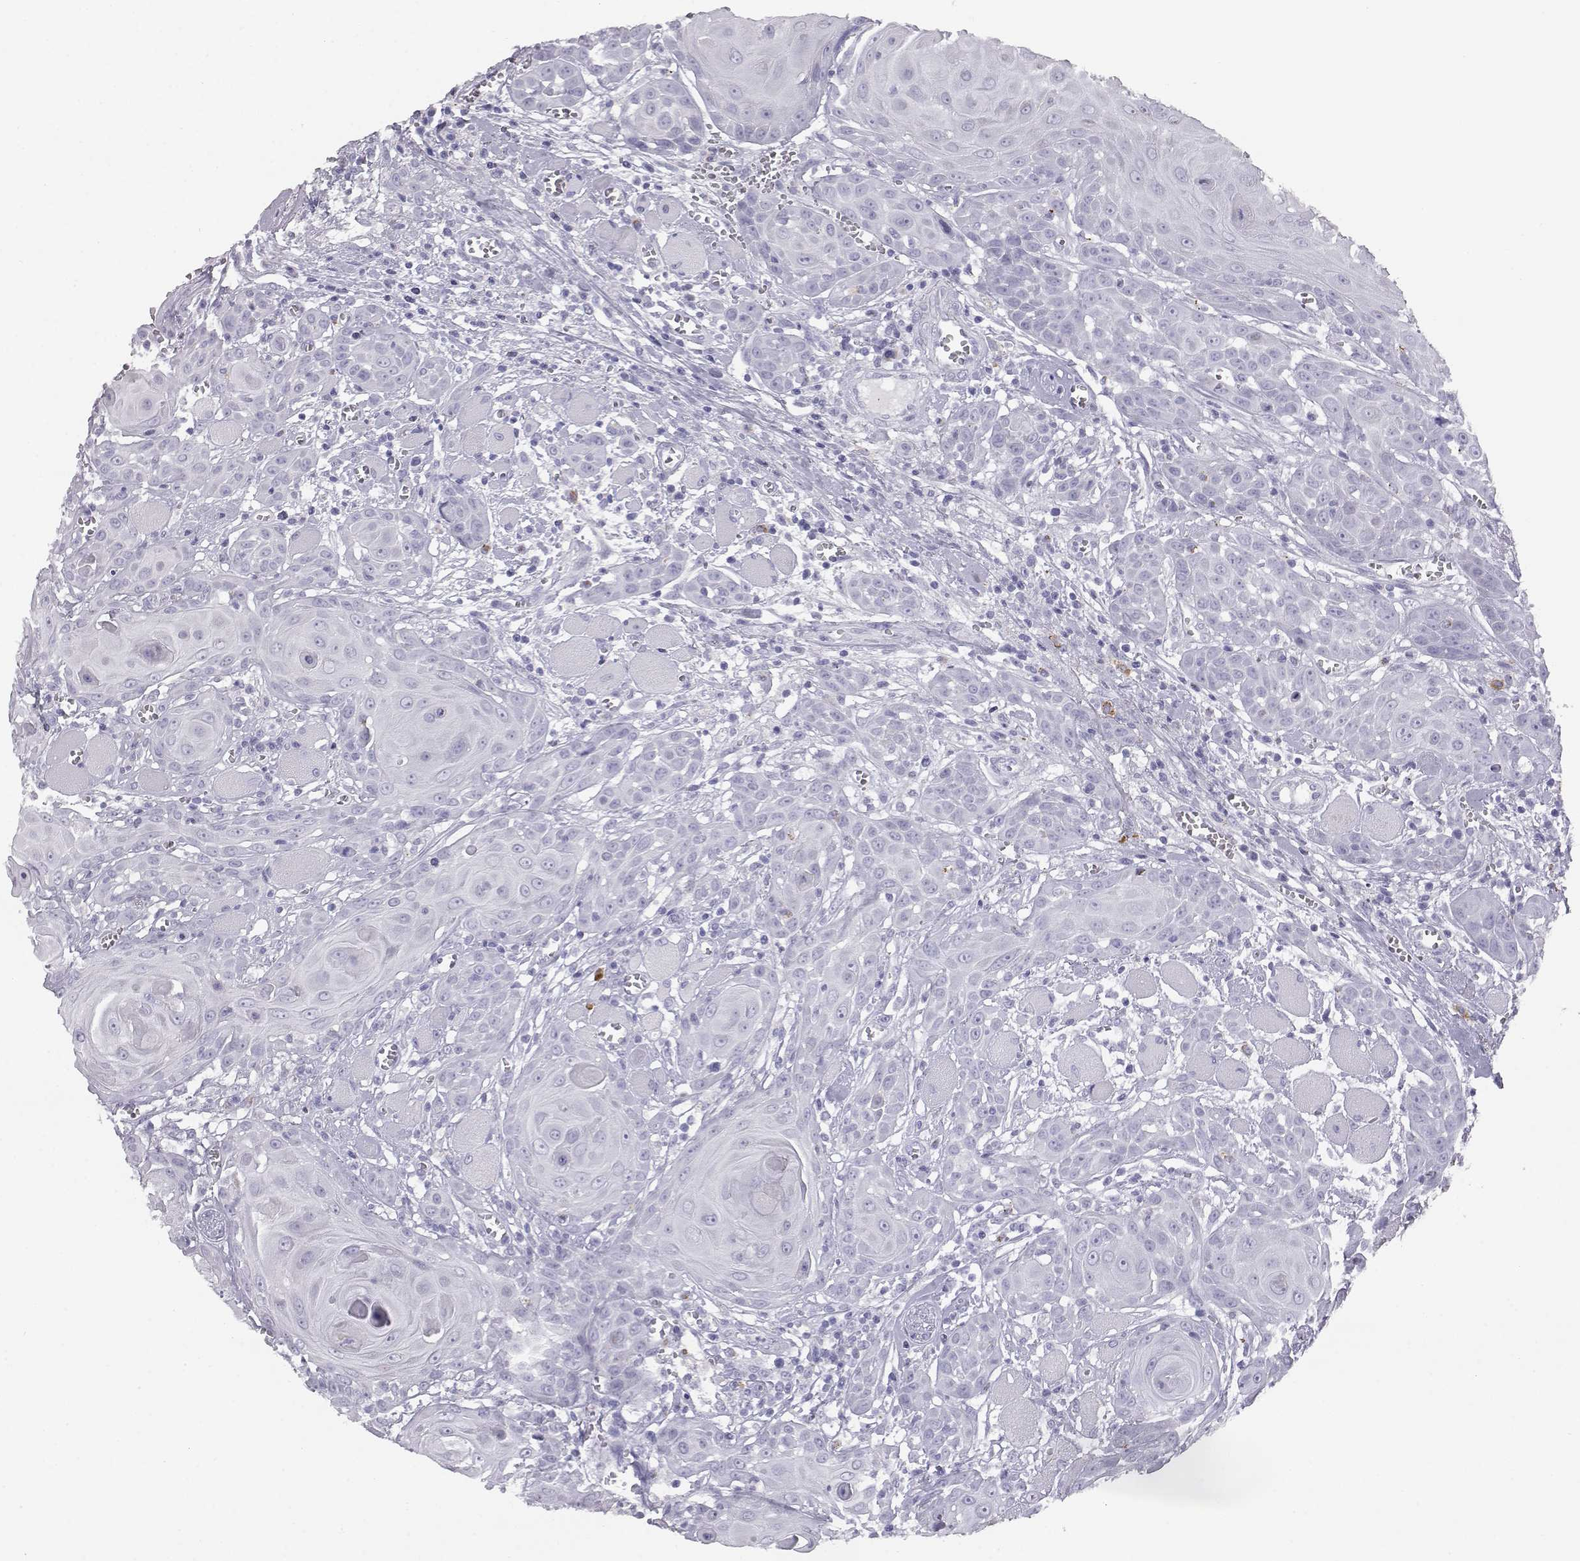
{"staining": {"intensity": "negative", "quantity": "none", "location": "none"}, "tissue": "head and neck cancer", "cell_type": "Tumor cells", "image_type": "cancer", "snomed": [{"axis": "morphology", "description": "Squamous cell carcinoma, NOS"}, {"axis": "topography", "description": "Head-Neck"}], "caption": "Tumor cells are negative for brown protein staining in squamous cell carcinoma (head and neck). (Stains: DAB (3,3'-diaminobenzidine) immunohistochemistry (IHC) with hematoxylin counter stain, Microscopy: brightfield microscopy at high magnification).", "gene": "ITLN2", "patient": {"sex": "female", "age": 80}}